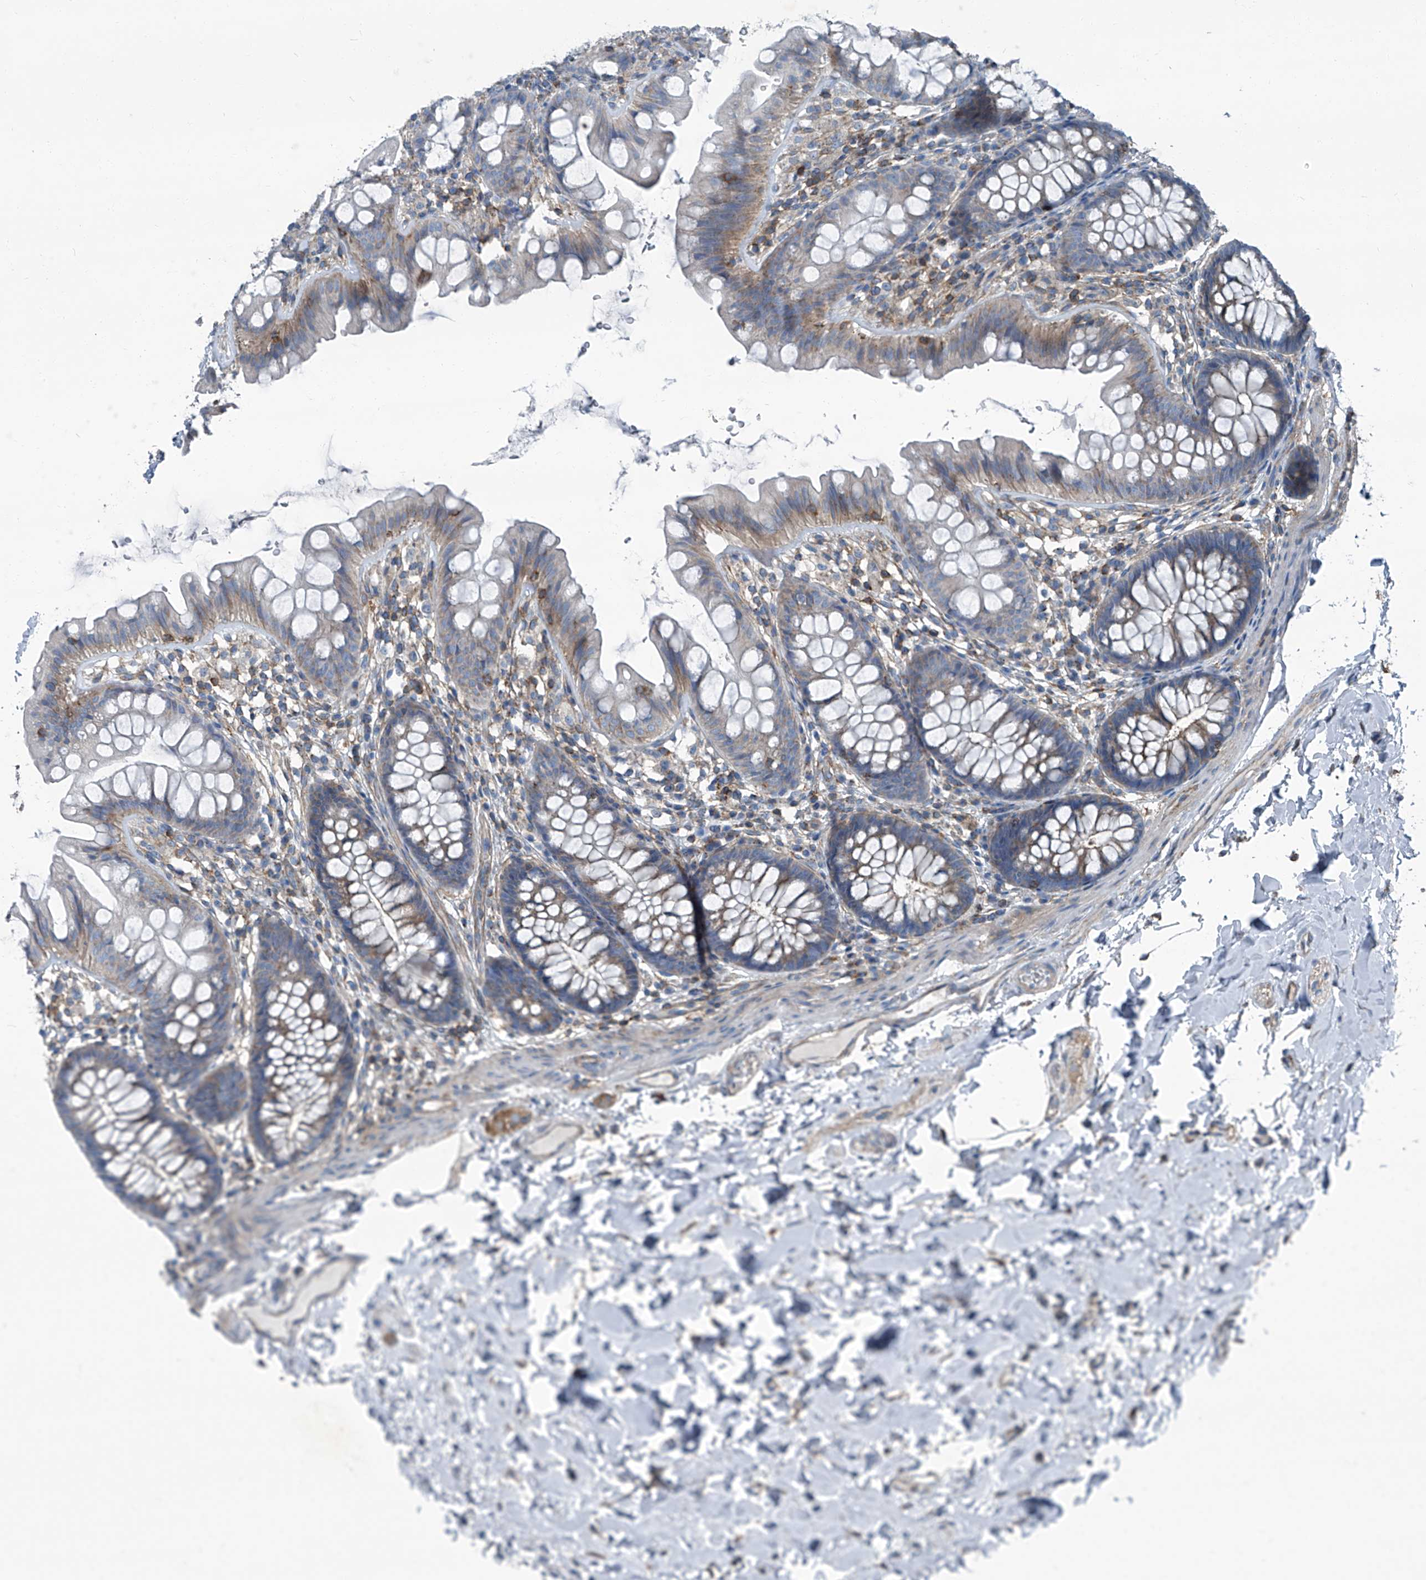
{"staining": {"intensity": "negative", "quantity": "none", "location": "none"}, "tissue": "colon", "cell_type": "Endothelial cells", "image_type": "normal", "snomed": [{"axis": "morphology", "description": "Normal tissue, NOS"}, {"axis": "topography", "description": "Colon"}], "caption": "This is an immunohistochemistry (IHC) micrograph of unremarkable human colon. There is no staining in endothelial cells.", "gene": "SEPTIN7", "patient": {"sex": "female", "age": 62}}